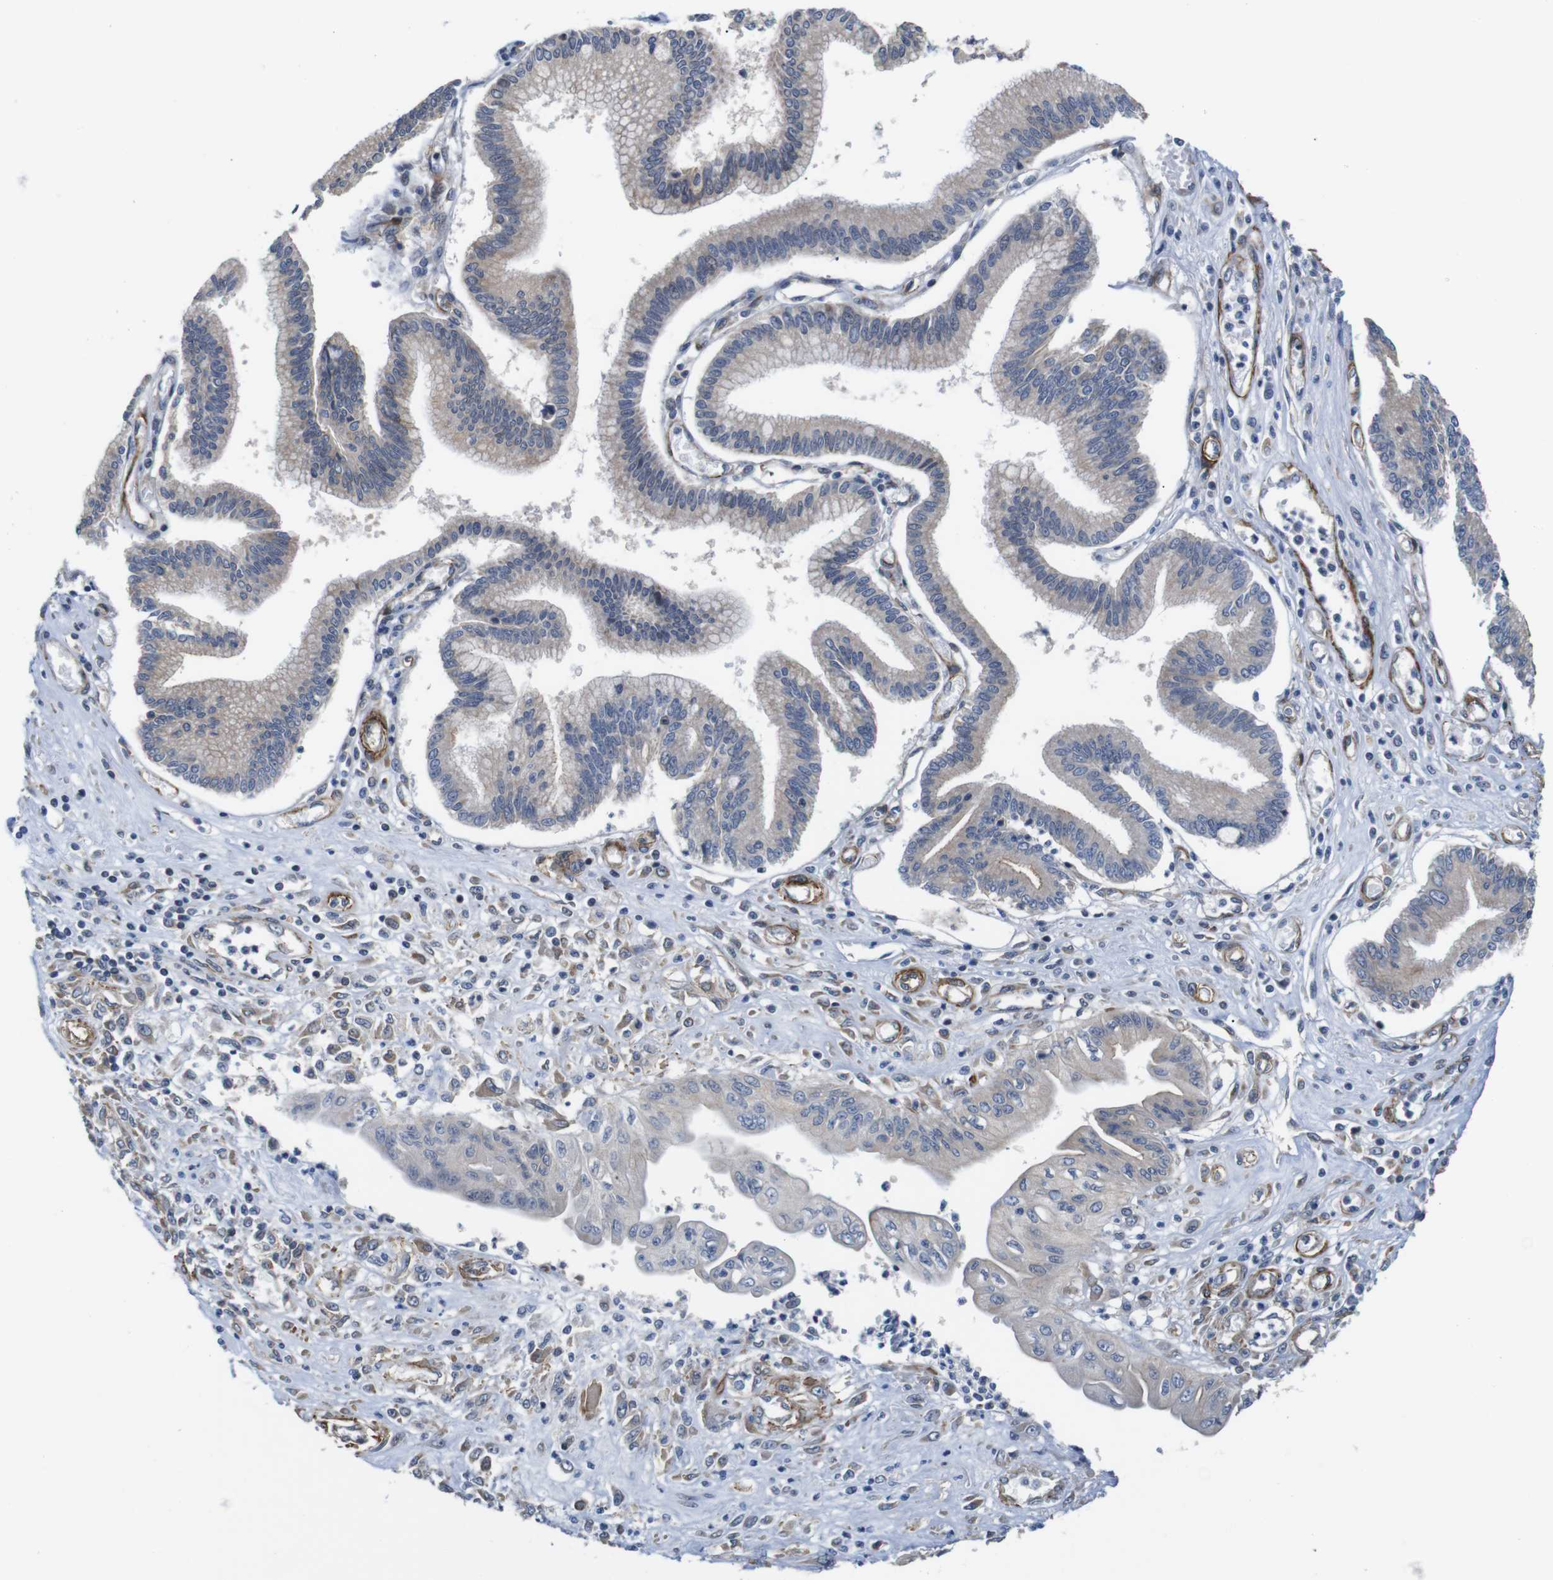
{"staining": {"intensity": "weak", "quantity": ">75%", "location": "cytoplasmic/membranous"}, "tissue": "pancreatic cancer", "cell_type": "Tumor cells", "image_type": "cancer", "snomed": [{"axis": "morphology", "description": "Adenocarcinoma, NOS"}, {"axis": "topography", "description": "Pancreas"}], "caption": "Immunohistochemistry (IHC) of adenocarcinoma (pancreatic) reveals low levels of weak cytoplasmic/membranous expression in about >75% of tumor cells.", "gene": "GGT7", "patient": {"sex": "male", "age": 56}}